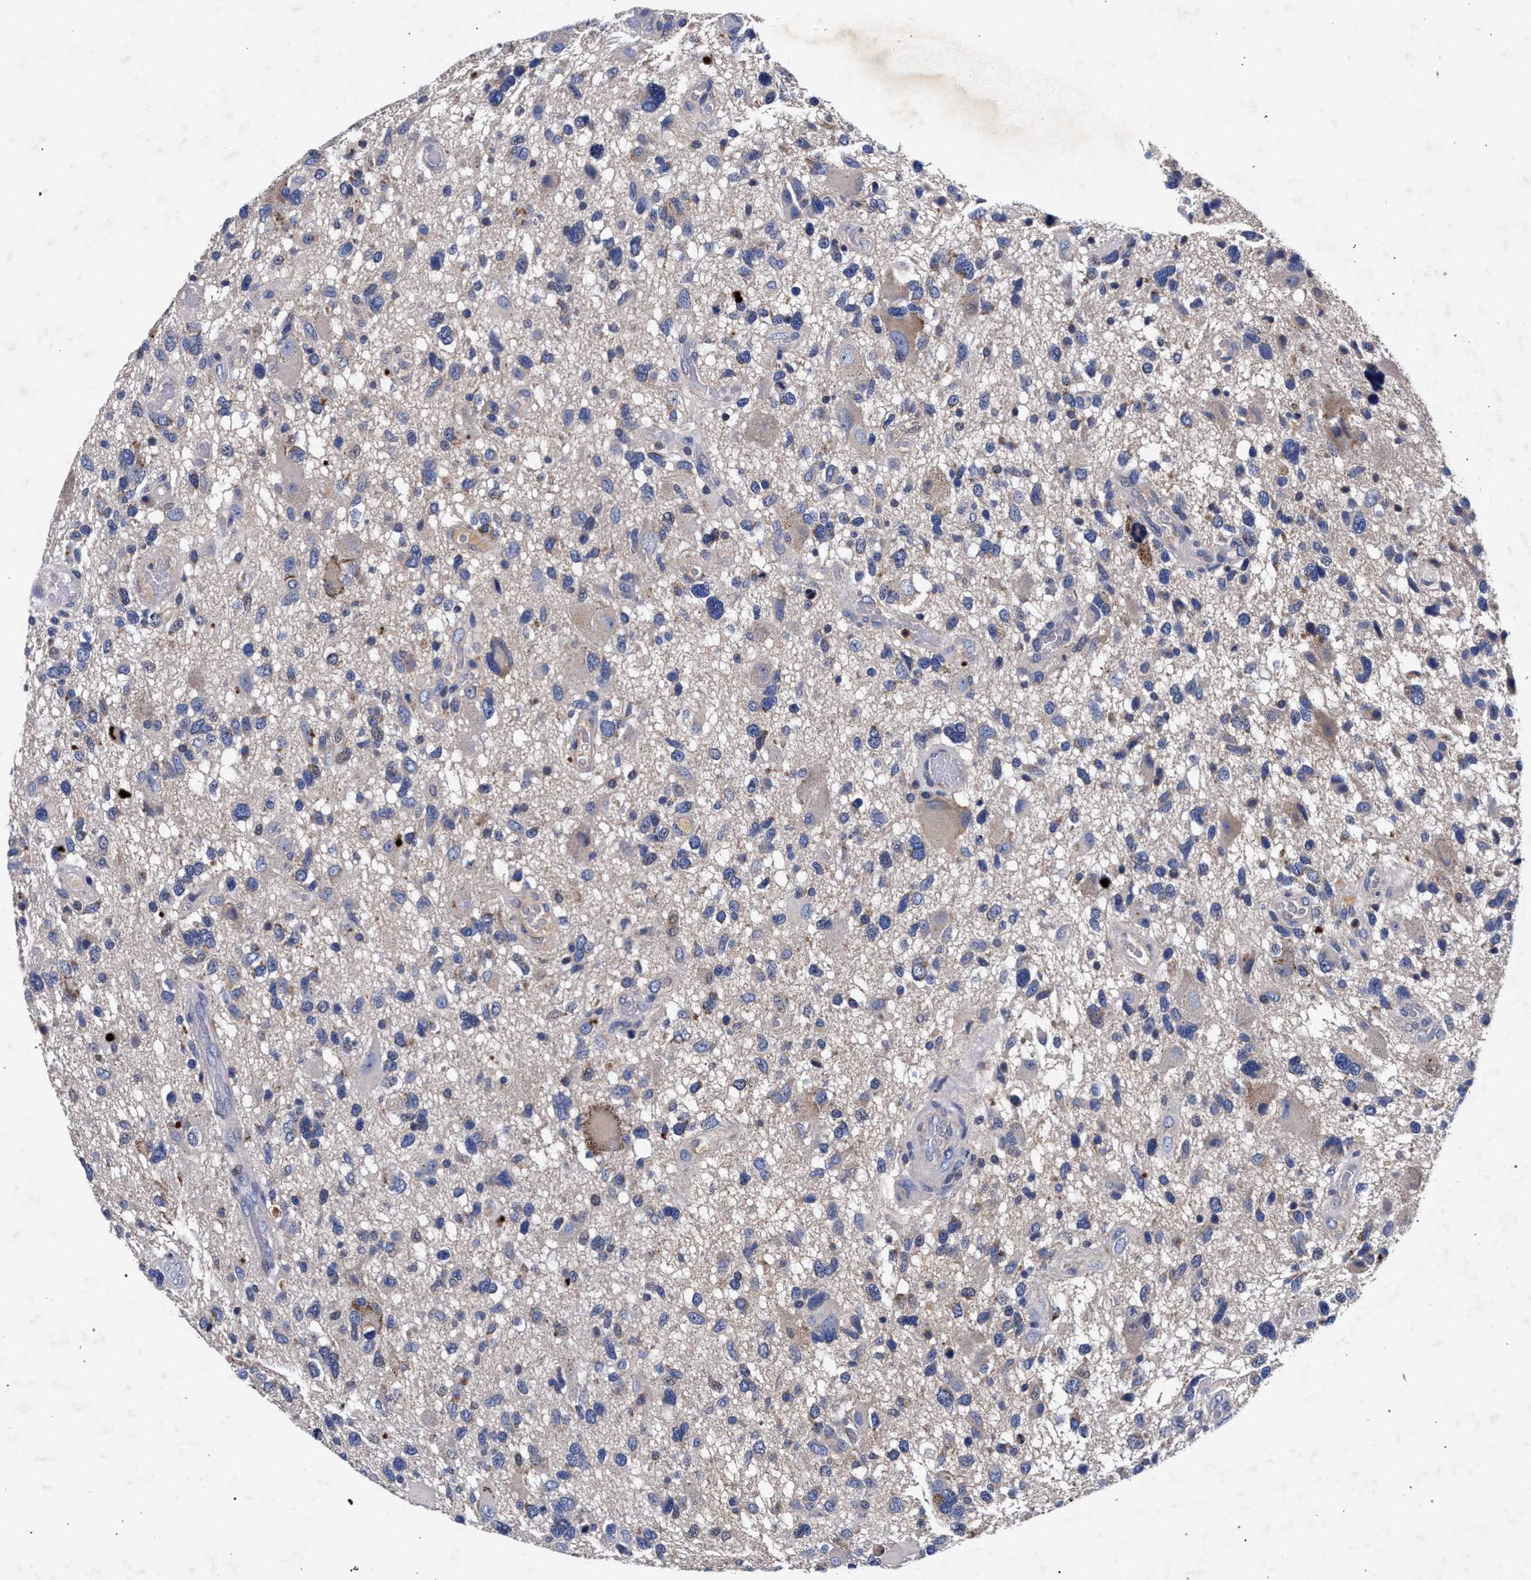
{"staining": {"intensity": "negative", "quantity": "none", "location": "none"}, "tissue": "glioma", "cell_type": "Tumor cells", "image_type": "cancer", "snomed": [{"axis": "morphology", "description": "Glioma, malignant, High grade"}, {"axis": "topography", "description": "Brain"}], "caption": "Immunohistochemistry (IHC) photomicrograph of neoplastic tissue: human malignant glioma (high-grade) stained with DAB (3,3'-diaminobenzidine) displays no significant protein staining in tumor cells. The staining is performed using DAB (3,3'-diaminobenzidine) brown chromogen with nuclei counter-stained in using hematoxylin.", "gene": "HSD17B14", "patient": {"sex": "male", "age": 33}}